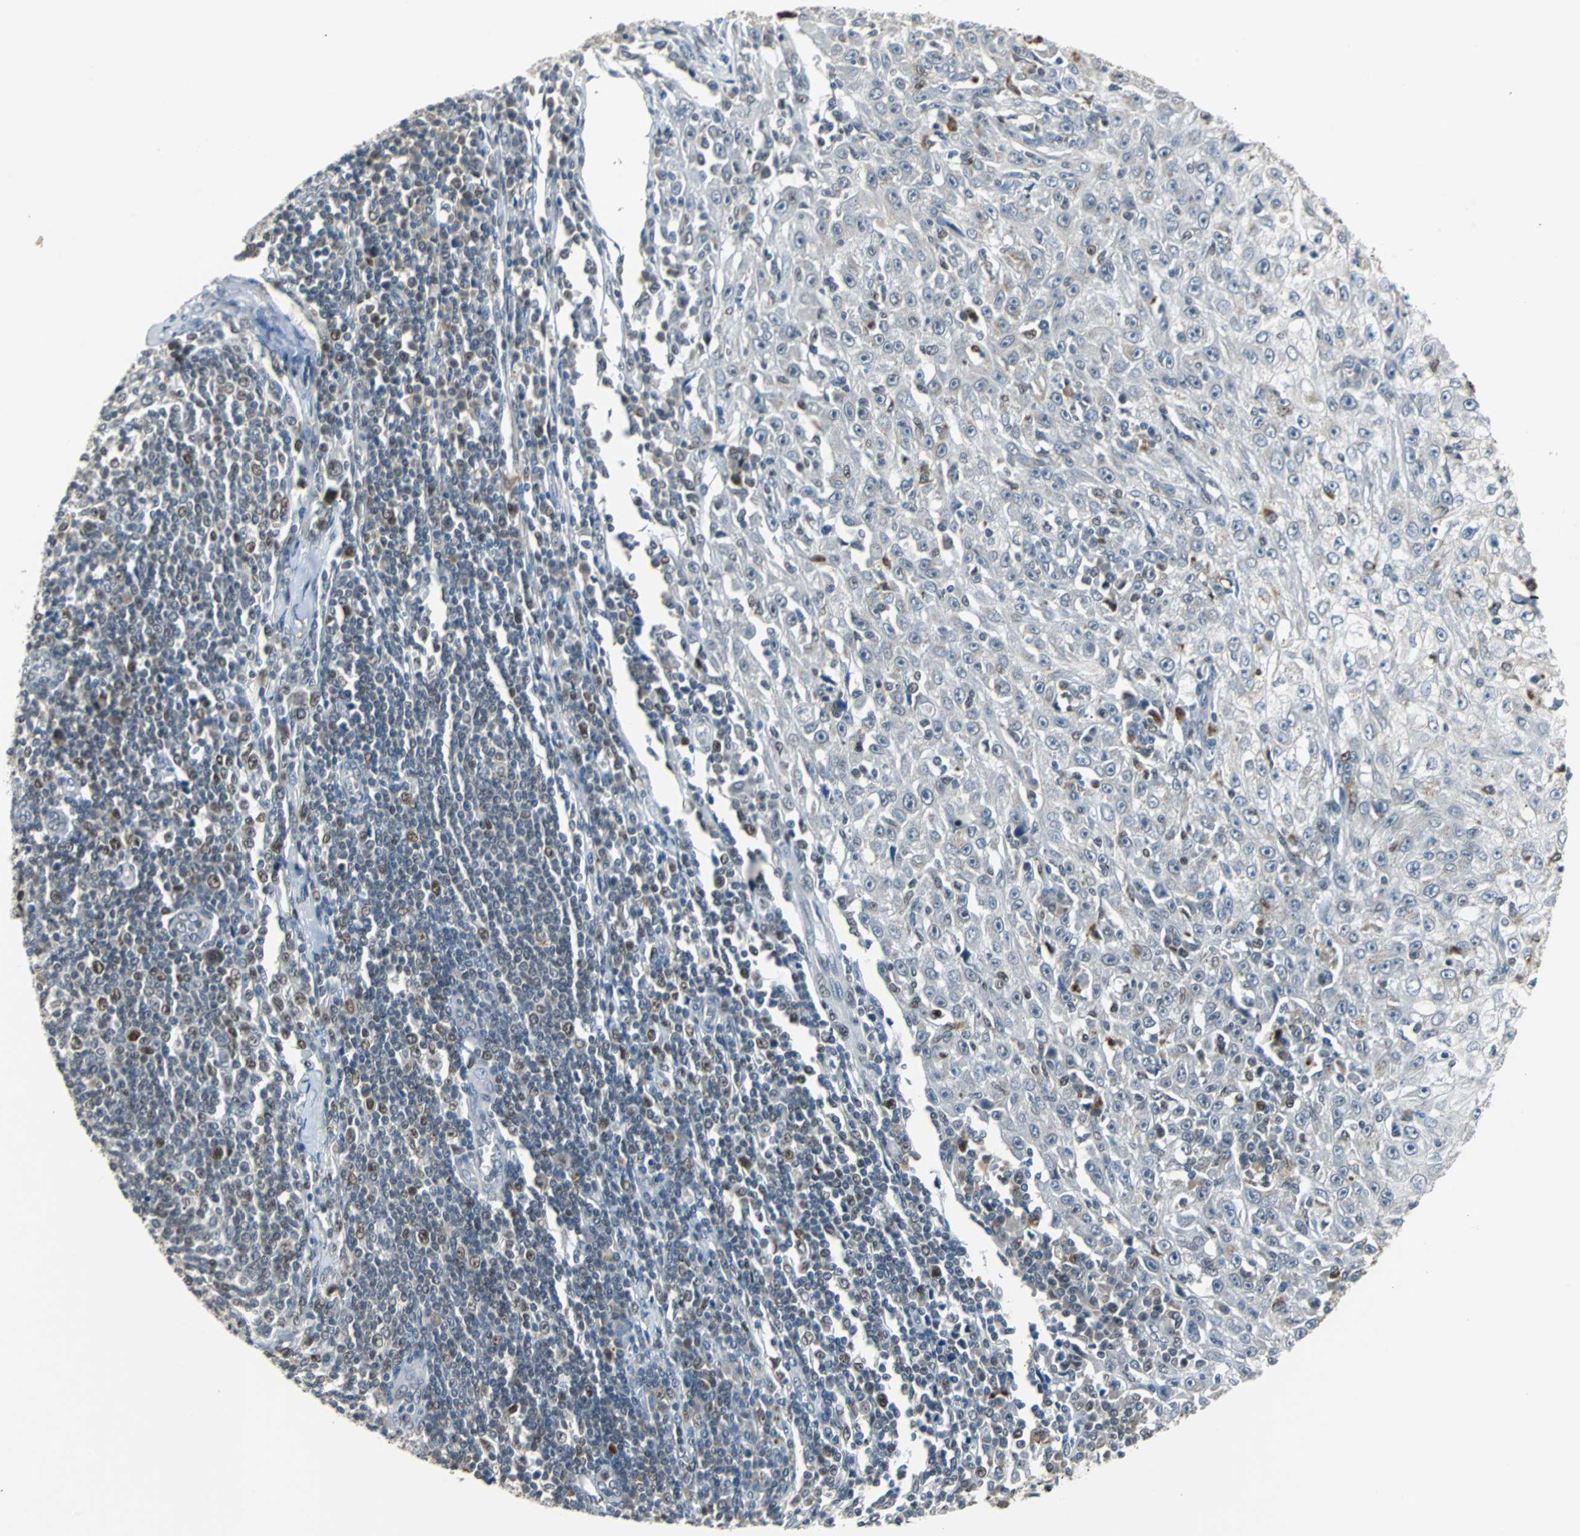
{"staining": {"intensity": "weak", "quantity": "<25%", "location": "cytoplasmic/membranous"}, "tissue": "skin cancer", "cell_type": "Tumor cells", "image_type": "cancer", "snomed": [{"axis": "morphology", "description": "Squamous cell carcinoma, NOS"}, {"axis": "topography", "description": "Skin"}], "caption": "Immunohistochemical staining of human squamous cell carcinoma (skin) exhibits no significant expression in tumor cells.", "gene": "HLX", "patient": {"sex": "male", "age": 75}}